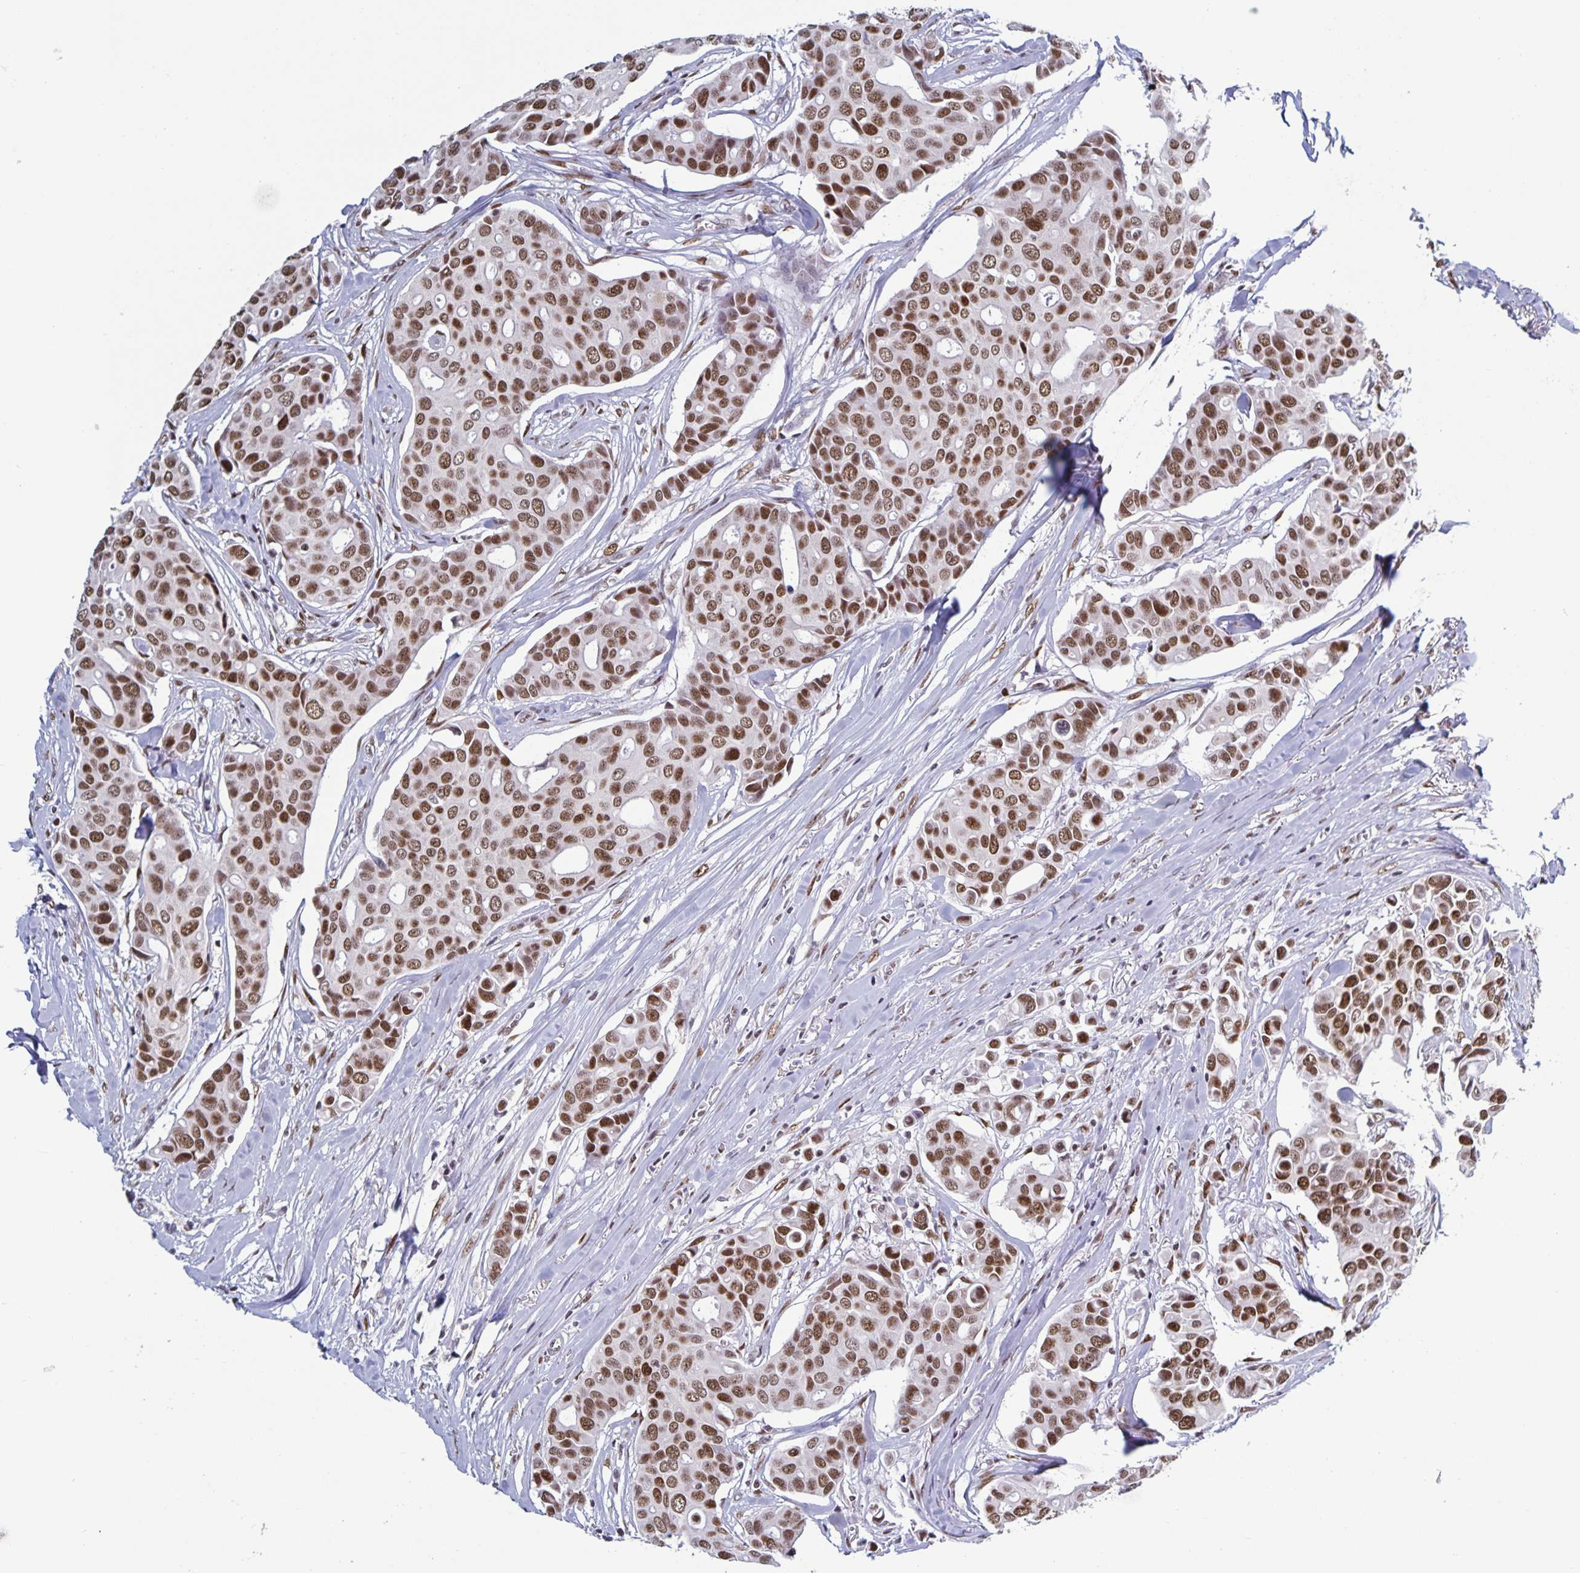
{"staining": {"intensity": "moderate", "quantity": ">75%", "location": "nuclear"}, "tissue": "breast cancer", "cell_type": "Tumor cells", "image_type": "cancer", "snomed": [{"axis": "morphology", "description": "Duct carcinoma"}, {"axis": "topography", "description": "Breast"}], "caption": "A histopathology image showing moderate nuclear staining in about >75% of tumor cells in breast cancer, as visualized by brown immunohistochemical staining.", "gene": "JUND", "patient": {"sex": "female", "age": 54}}